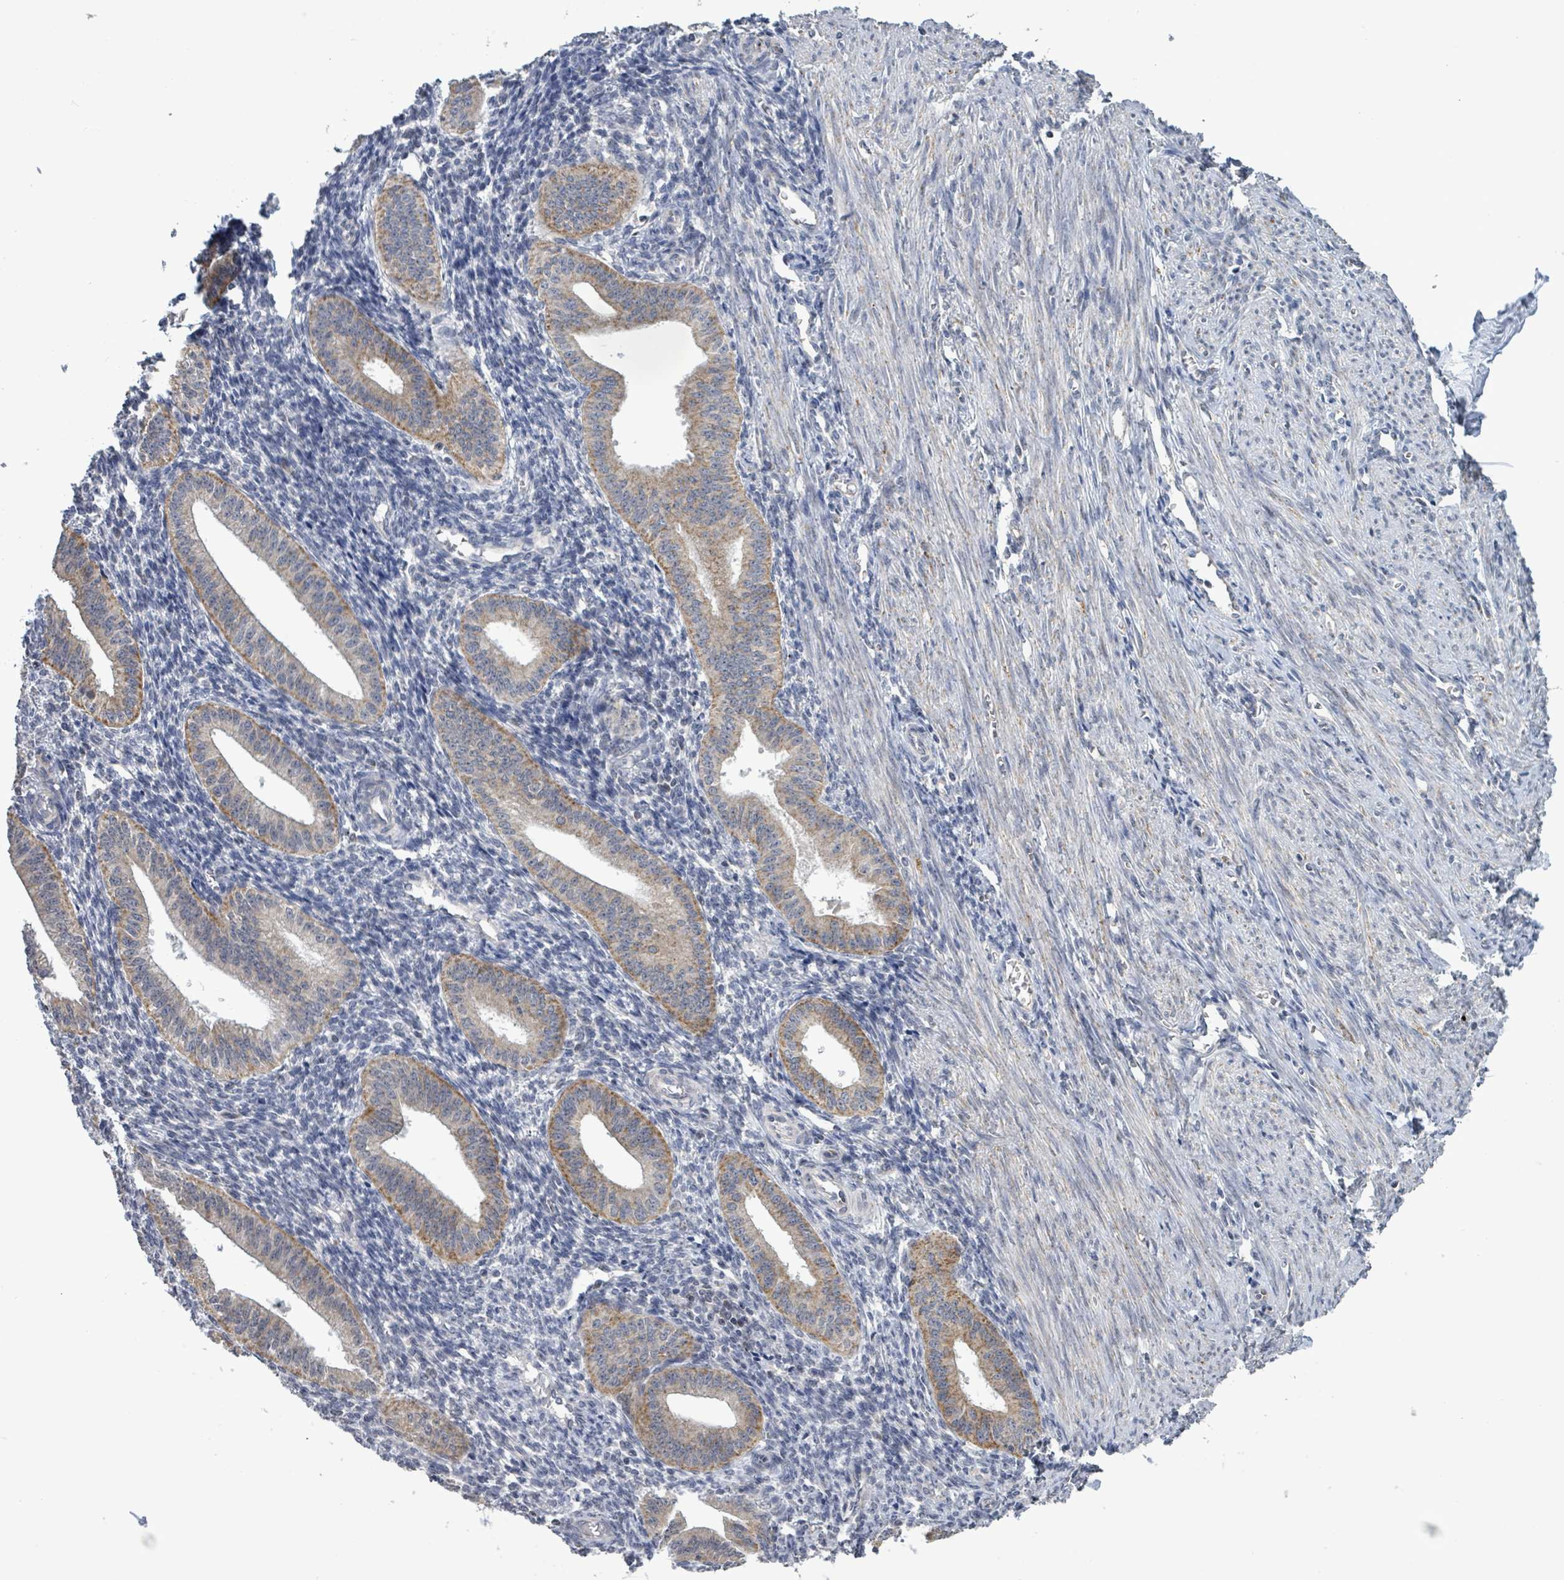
{"staining": {"intensity": "negative", "quantity": "none", "location": "none"}, "tissue": "endometrium", "cell_type": "Cells in endometrial stroma", "image_type": "normal", "snomed": [{"axis": "morphology", "description": "Normal tissue, NOS"}, {"axis": "topography", "description": "Endometrium"}], "caption": "Immunohistochemistry (IHC) micrograph of normal endometrium: endometrium stained with DAB (3,3'-diaminobenzidine) shows no significant protein staining in cells in endometrial stroma.", "gene": "COQ10B", "patient": {"sex": "female", "age": 34}}